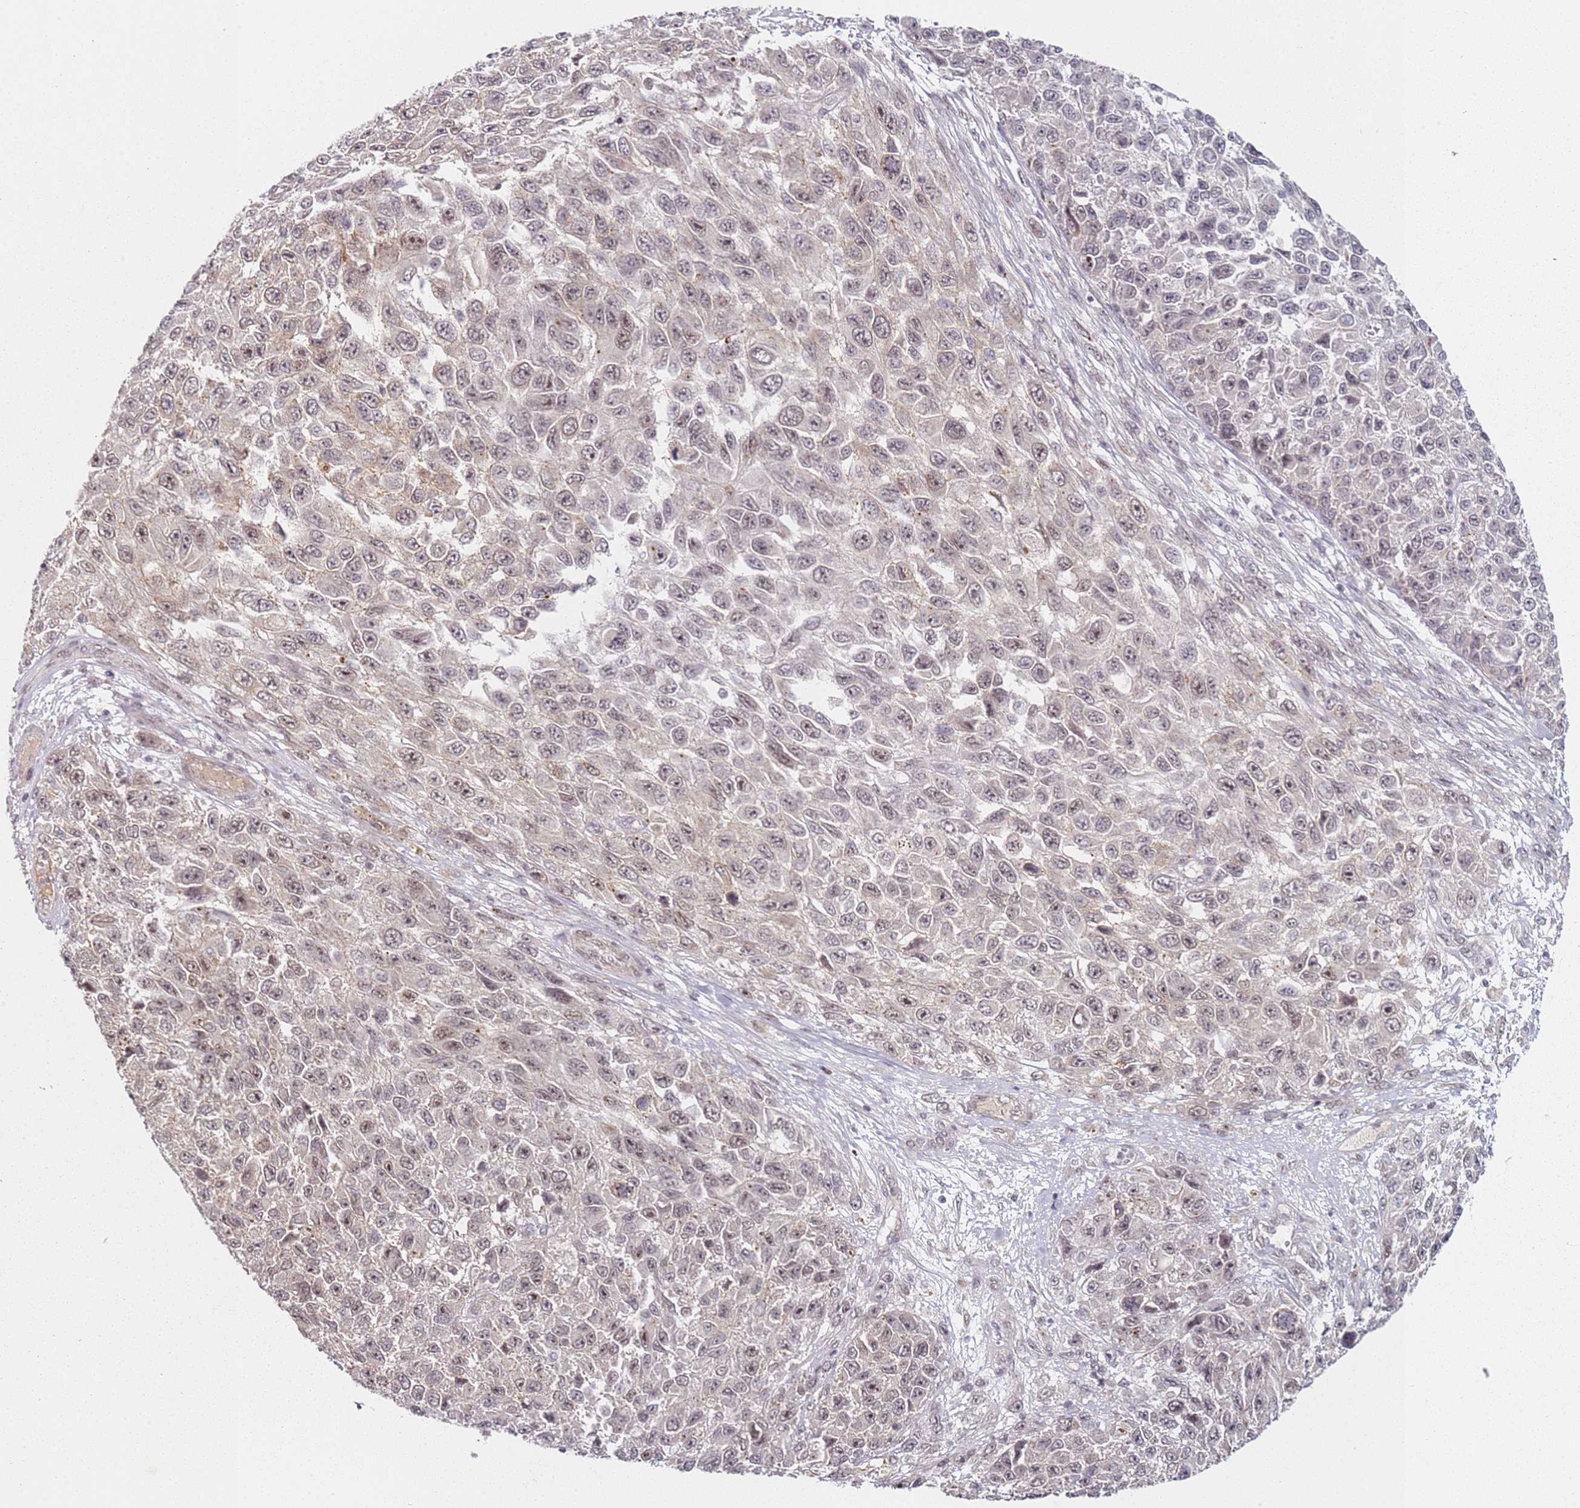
{"staining": {"intensity": "weak", "quantity": ">75%", "location": "nuclear"}, "tissue": "melanoma", "cell_type": "Tumor cells", "image_type": "cancer", "snomed": [{"axis": "morphology", "description": "Normal tissue, NOS"}, {"axis": "morphology", "description": "Malignant melanoma, NOS"}, {"axis": "topography", "description": "Skin"}], "caption": "A low amount of weak nuclear expression is identified in about >75% of tumor cells in melanoma tissue. The protein of interest is shown in brown color, while the nuclei are stained blue.", "gene": "ATF6B", "patient": {"sex": "female", "age": 96}}